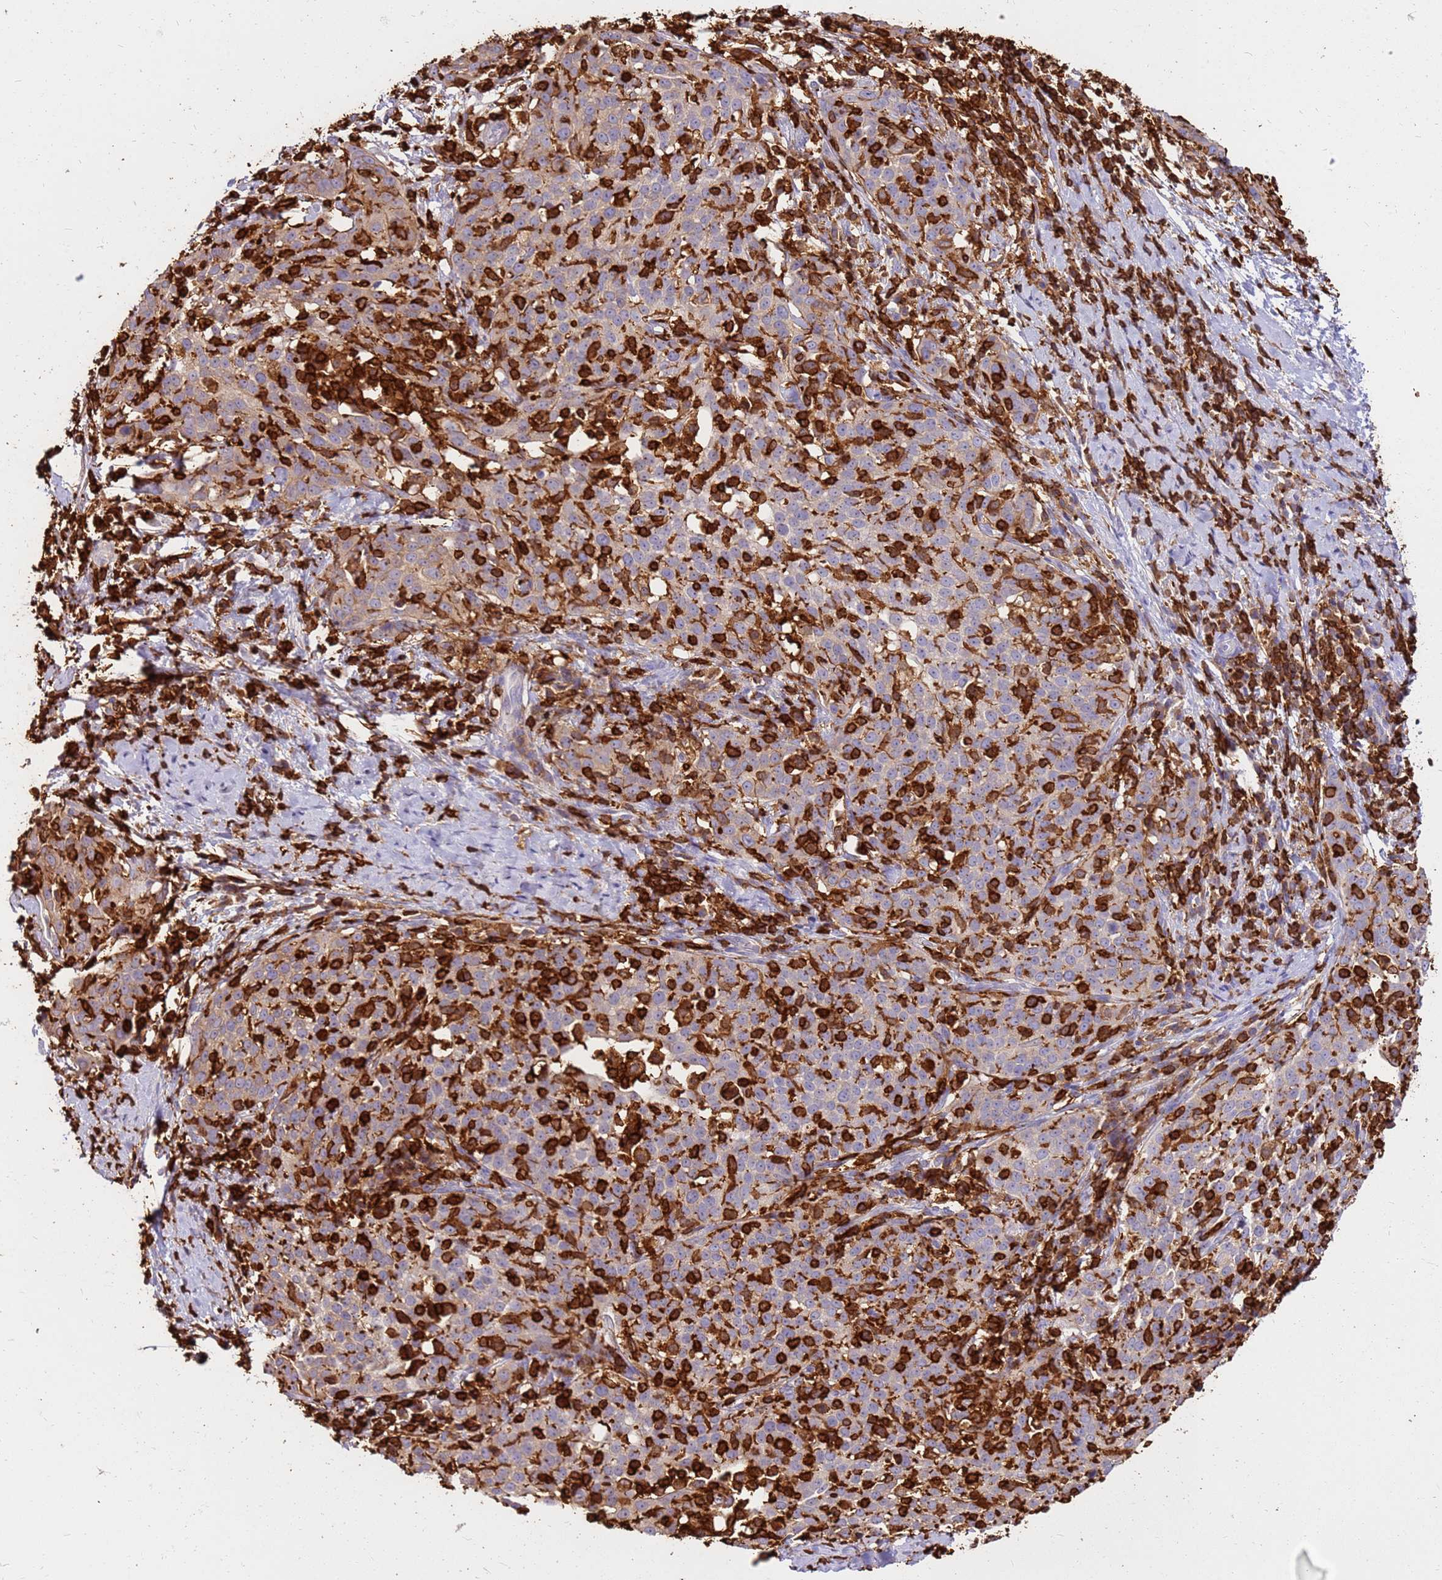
{"staining": {"intensity": "weak", "quantity": "<25%", "location": "cytoplasmic/membranous"}, "tissue": "cervical cancer", "cell_type": "Tumor cells", "image_type": "cancer", "snomed": [{"axis": "morphology", "description": "Squamous cell carcinoma, NOS"}, {"axis": "topography", "description": "Cervix"}], "caption": "Human cervical cancer stained for a protein using IHC exhibits no expression in tumor cells.", "gene": "CORO1A", "patient": {"sex": "female", "age": 57}}